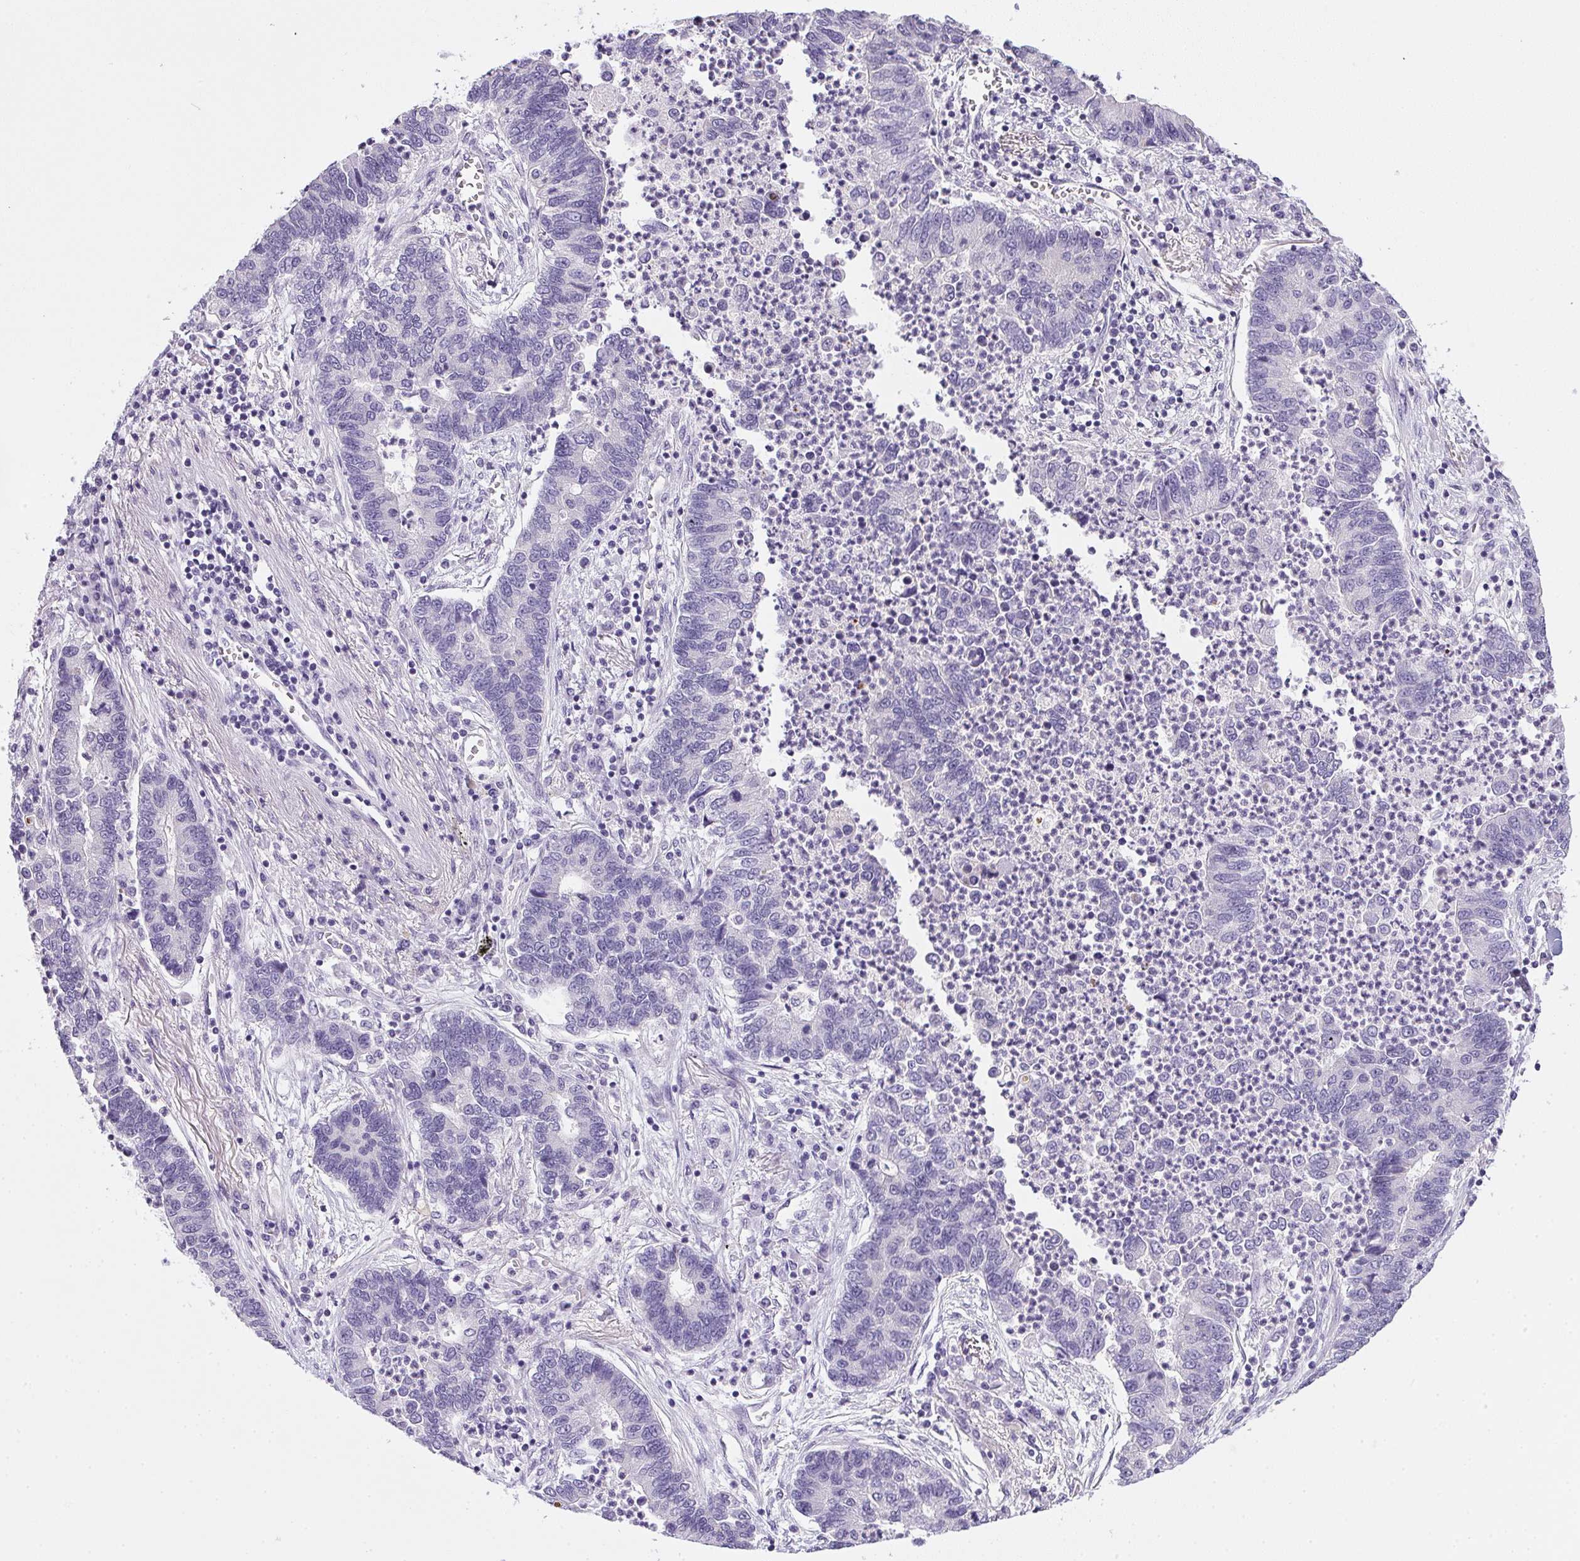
{"staining": {"intensity": "negative", "quantity": "none", "location": "none"}, "tissue": "lung cancer", "cell_type": "Tumor cells", "image_type": "cancer", "snomed": [{"axis": "morphology", "description": "Adenocarcinoma, NOS"}, {"axis": "topography", "description": "Lung"}], "caption": "Adenocarcinoma (lung) was stained to show a protein in brown. There is no significant expression in tumor cells.", "gene": "SLC17A7", "patient": {"sex": "female", "age": 57}}